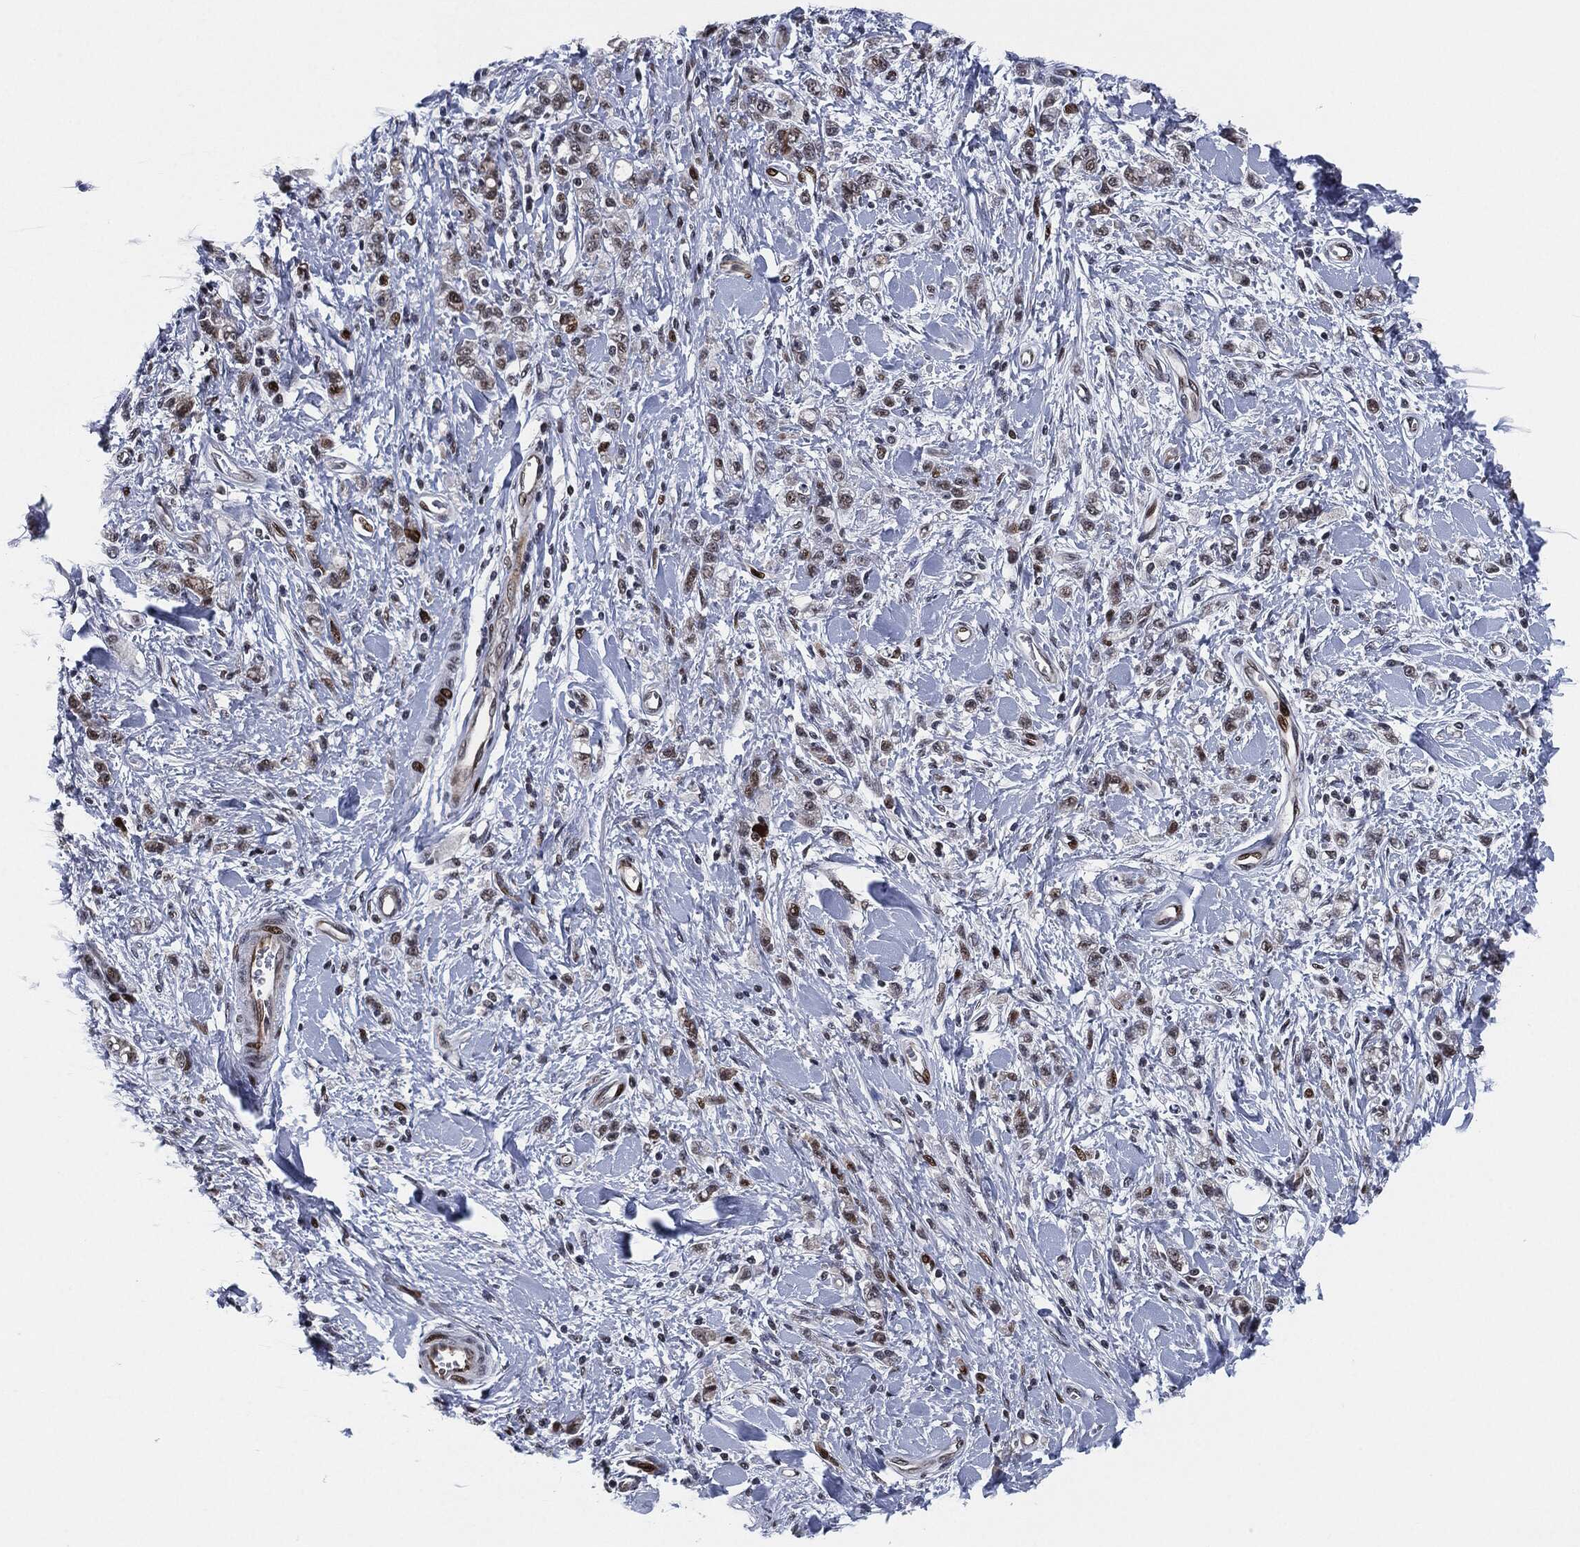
{"staining": {"intensity": "strong", "quantity": "<25%", "location": "nuclear"}, "tissue": "stomach cancer", "cell_type": "Tumor cells", "image_type": "cancer", "snomed": [{"axis": "morphology", "description": "Adenocarcinoma, NOS"}, {"axis": "topography", "description": "Stomach"}], "caption": "Human adenocarcinoma (stomach) stained with a brown dye shows strong nuclear positive positivity in about <25% of tumor cells.", "gene": "AKT2", "patient": {"sex": "male", "age": 77}}